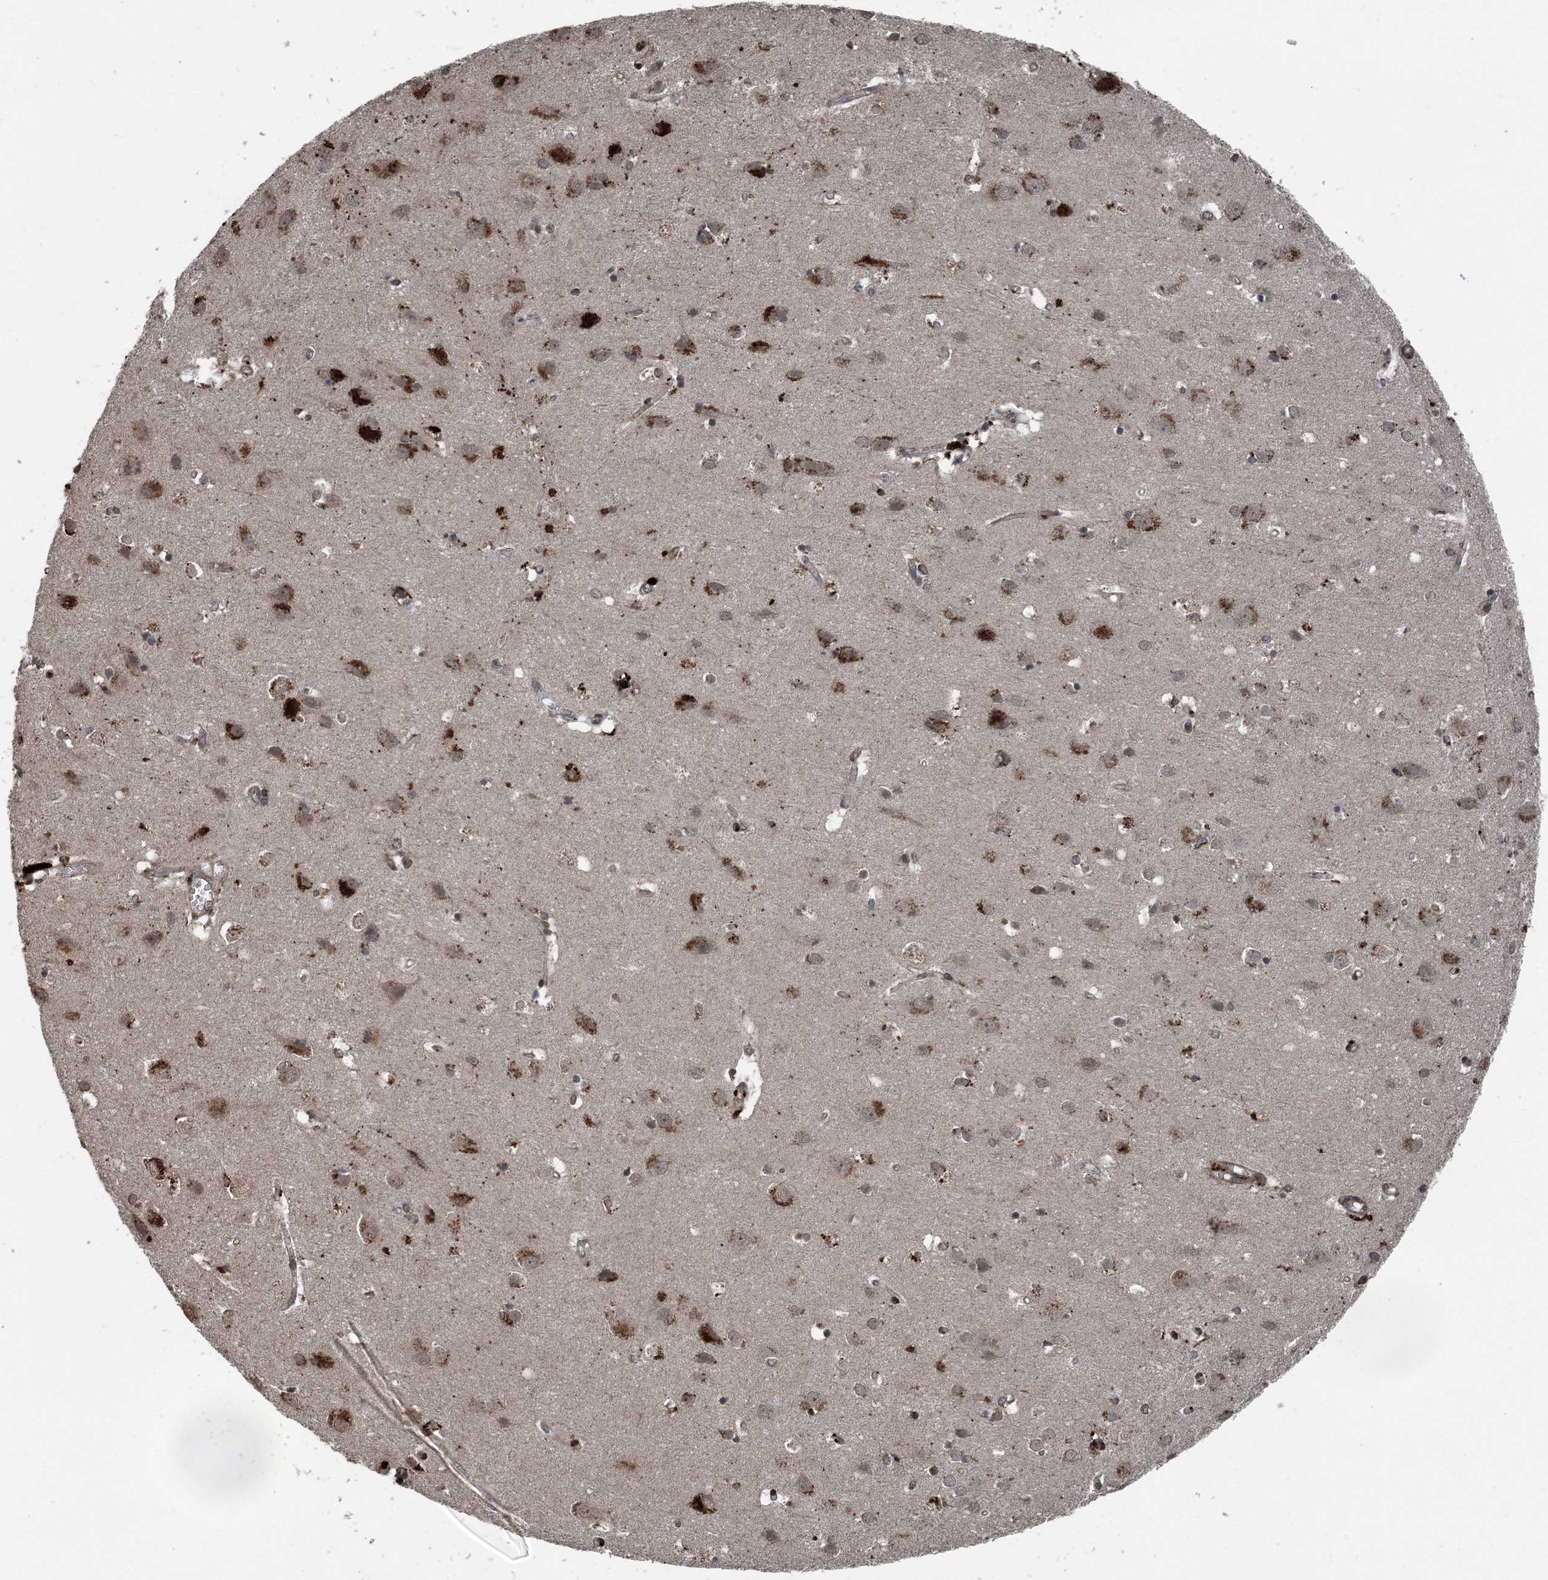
{"staining": {"intensity": "moderate", "quantity": "25%-75%", "location": "cytoplasmic/membranous,nuclear"}, "tissue": "cerebral cortex", "cell_type": "Endothelial cells", "image_type": "normal", "snomed": [{"axis": "morphology", "description": "Normal tissue, NOS"}, {"axis": "topography", "description": "Cerebral cortex"}], "caption": "The micrograph shows staining of normal cerebral cortex, revealing moderate cytoplasmic/membranous,nuclear protein expression (brown color) within endothelial cells. (Brightfield microscopy of DAB IHC at high magnification).", "gene": "CFL1", "patient": {"sex": "male", "age": 54}}